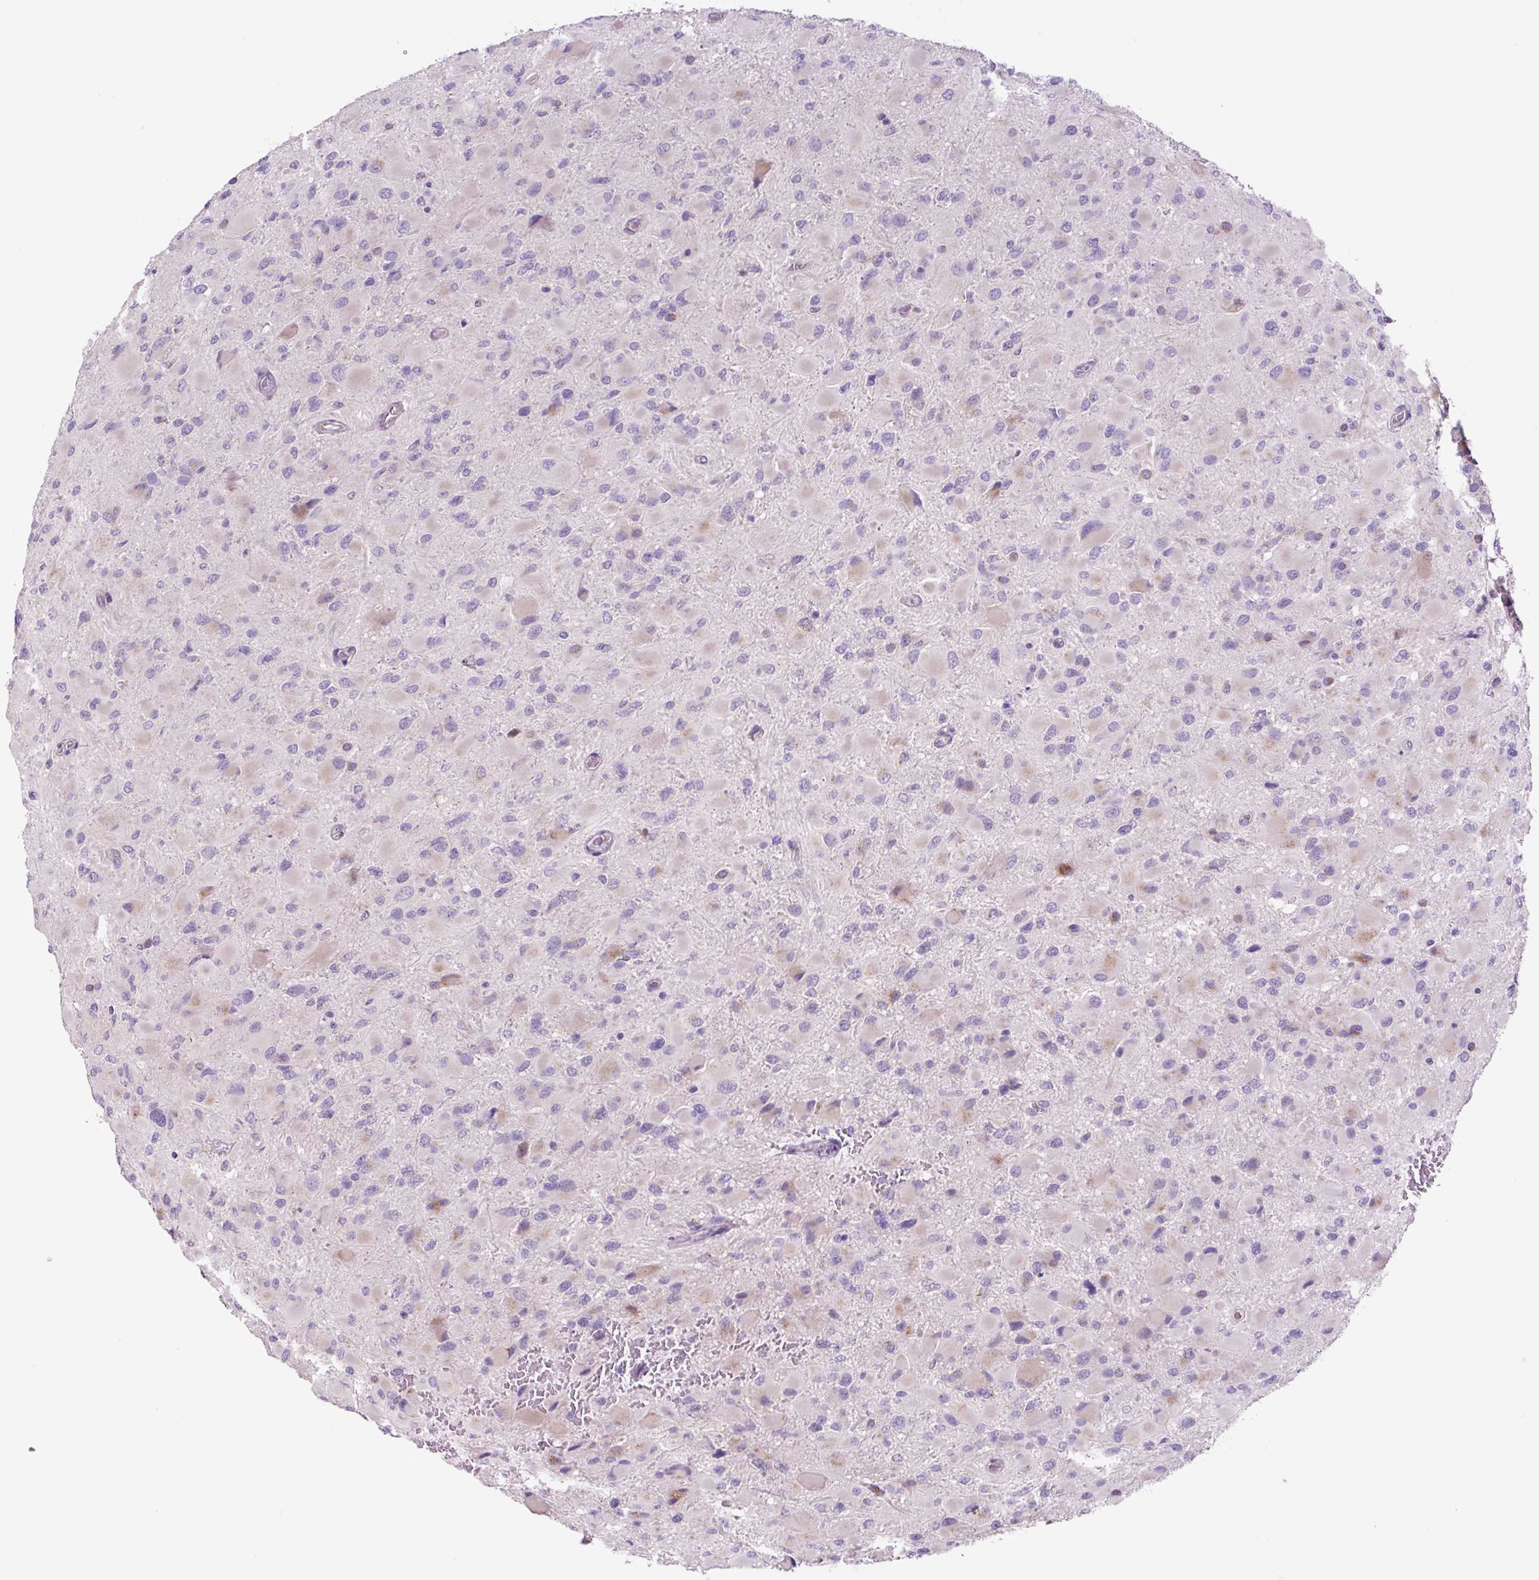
{"staining": {"intensity": "weak", "quantity": "<25%", "location": "cytoplasmic/membranous"}, "tissue": "glioma", "cell_type": "Tumor cells", "image_type": "cancer", "snomed": [{"axis": "morphology", "description": "Glioma, malignant, High grade"}, {"axis": "topography", "description": "Cerebral cortex"}], "caption": "This is a image of immunohistochemistry staining of malignant high-grade glioma, which shows no positivity in tumor cells.", "gene": "GORASP1", "patient": {"sex": "female", "age": 36}}